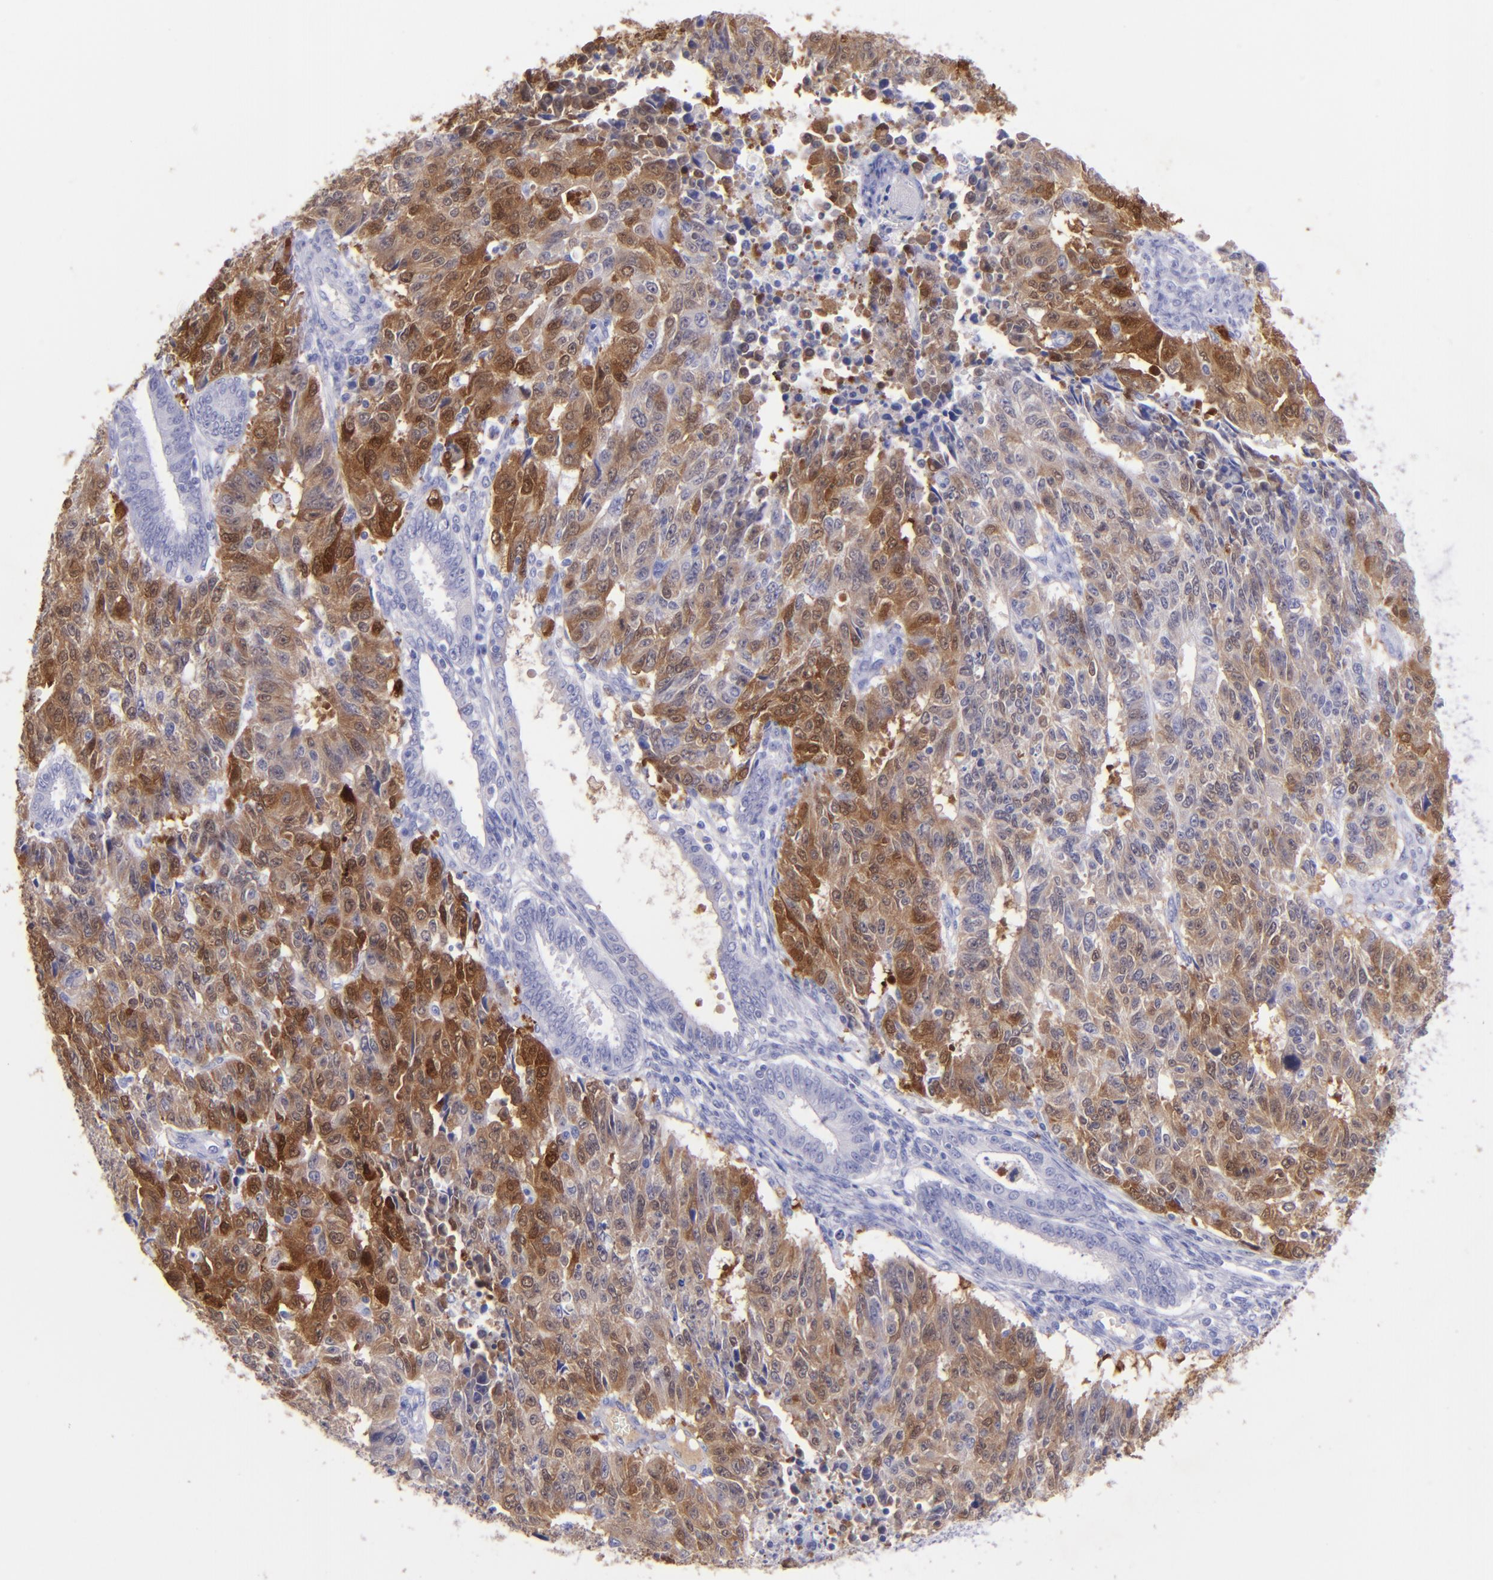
{"staining": {"intensity": "moderate", "quantity": "25%-75%", "location": "cytoplasmic/membranous"}, "tissue": "endometrial cancer", "cell_type": "Tumor cells", "image_type": "cancer", "snomed": [{"axis": "morphology", "description": "Adenocarcinoma, NOS"}, {"axis": "topography", "description": "Endometrium"}], "caption": "Adenocarcinoma (endometrial) tissue displays moderate cytoplasmic/membranous staining in about 25%-75% of tumor cells, visualized by immunohistochemistry.", "gene": "UCHL1", "patient": {"sex": "female", "age": 42}}